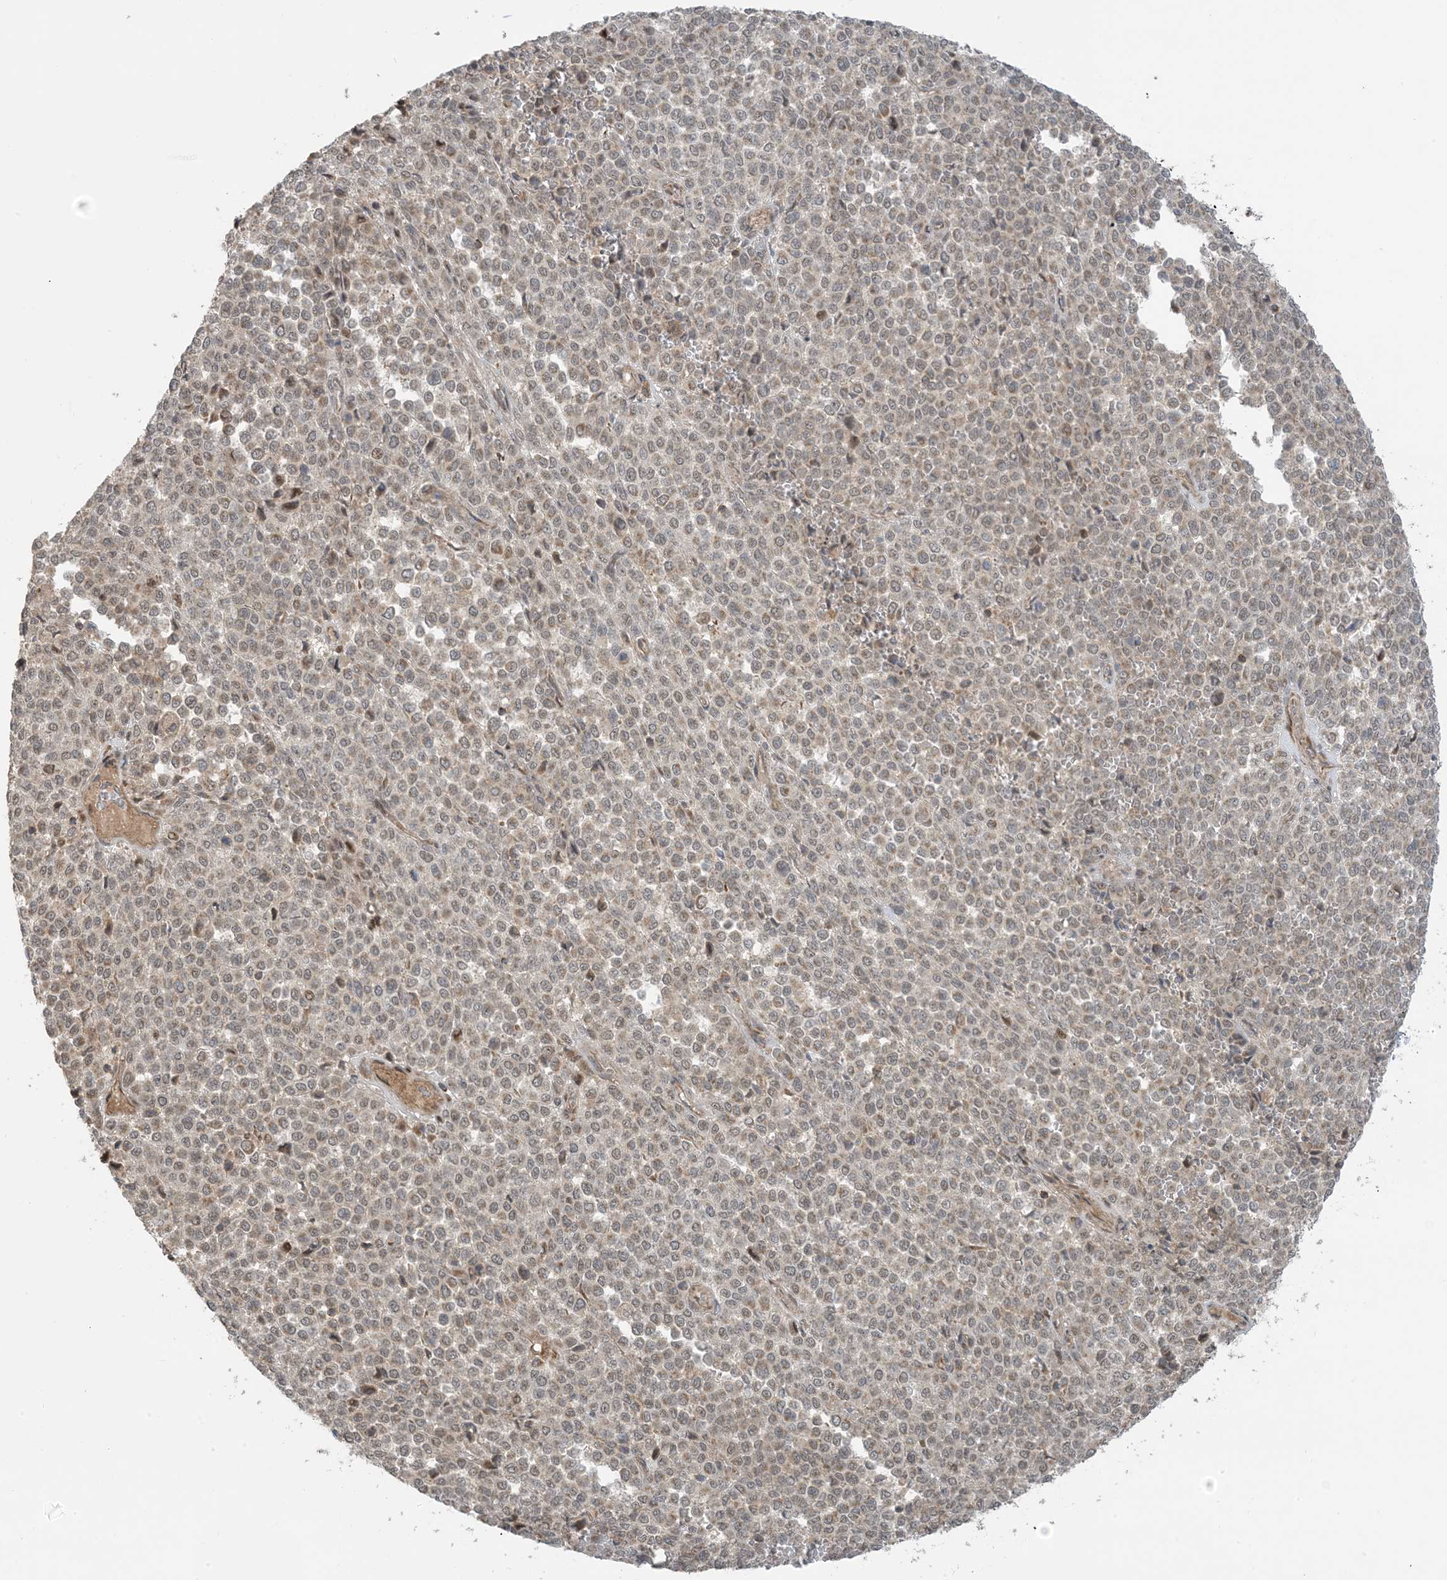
{"staining": {"intensity": "weak", "quantity": "25%-75%", "location": "cytoplasmic/membranous"}, "tissue": "melanoma", "cell_type": "Tumor cells", "image_type": "cancer", "snomed": [{"axis": "morphology", "description": "Malignant melanoma, Metastatic site"}, {"axis": "topography", "description": "Pancreas"}], "caption": "About 25%-75% of tumor cells in malignant melanoma (metastatic site) display weak cytoplasmic/membranous protein staining as visualized by brown immunohistochemical staining.", "gene": "PHLDB2", "patient": {"sex": "female", "age": 30}}